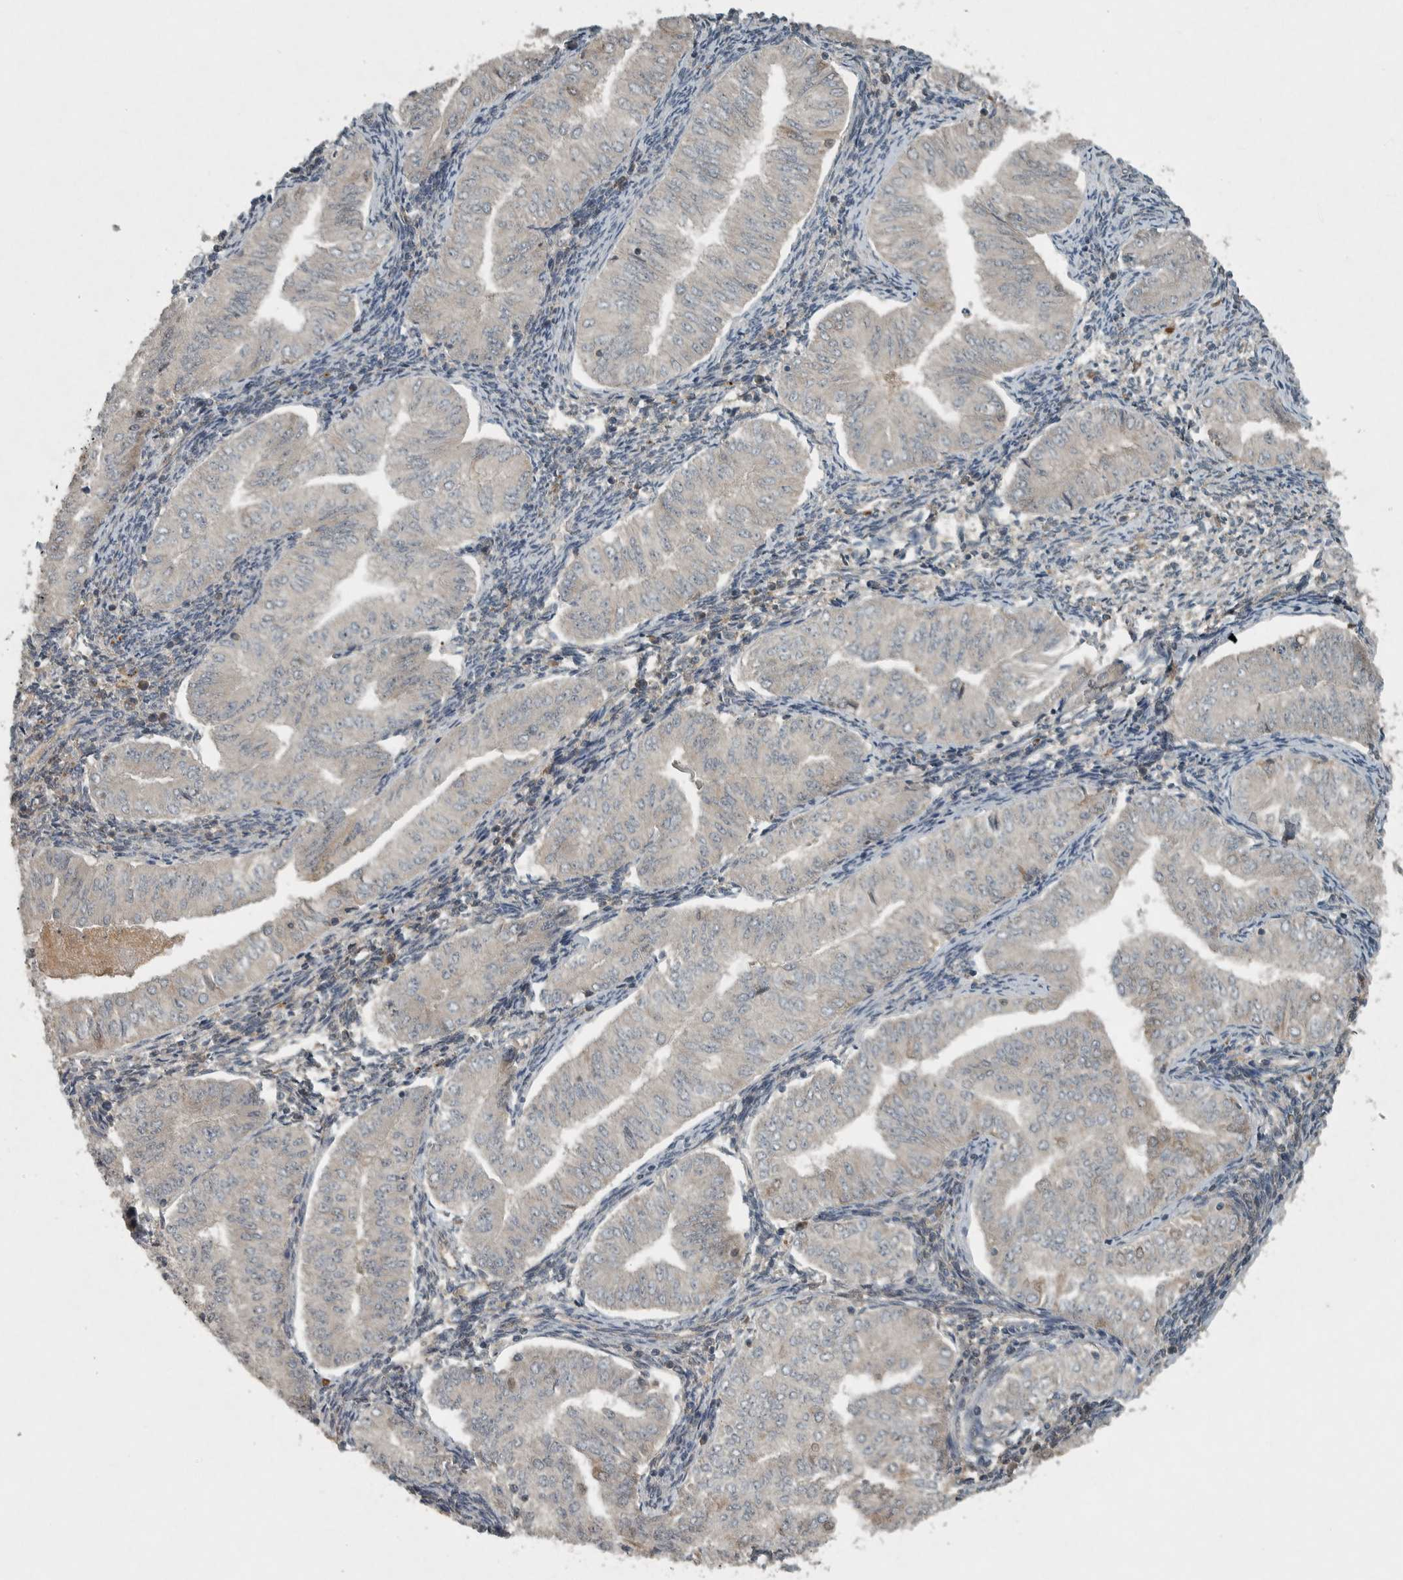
{"staining": {"intensity": "negative", "quantity": "none", "location": "none"}, "tissue": "endometrial cancer", "cell_type": "Tumor cells", "image_type": "cancer", "snomed": [{"axis": "morphology", "description": "Normal tissue, NOS"}, {"axis": "morphology", "description": "Adenocarcinoma, NOS"}, {"axis": "topography", "description": "Endometrium"}], "caption": "DAB (3,3'-diaminobenzidine) immunohistochemical staining of adenocarcinoma (endometrial) displays no significant positivity in tumor cells. The staining is performed using DAB (3,3'-diaminobenzidine) brown chromogen with nuclei counter-stained in using hematoxylin.", "gene": "CLCN2", "patient": {"sex": "female", "age": 53}}